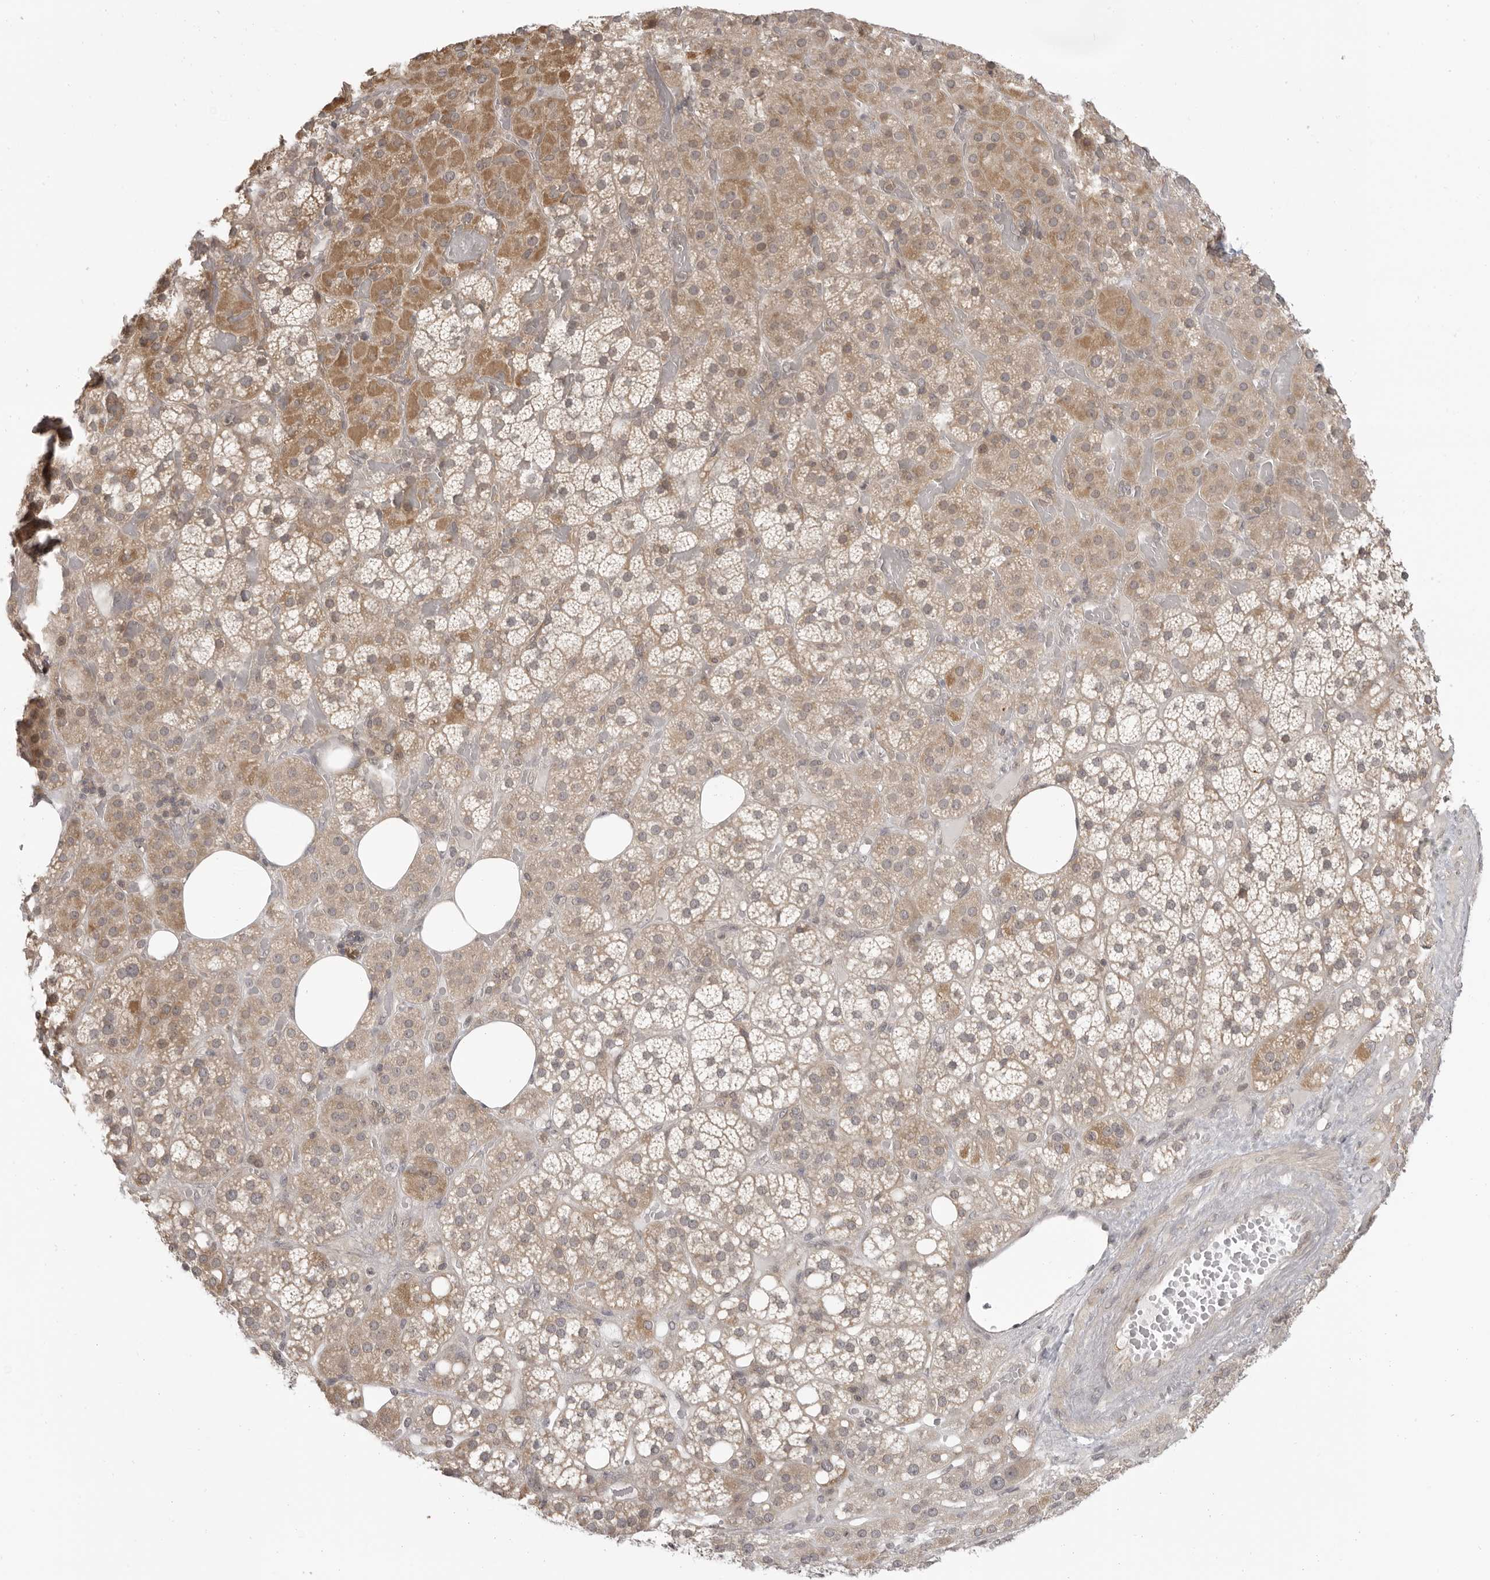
{"staining": {"intensity": "moderate", "quantity": ">75%", "location": "cytoplasmic/membranous"}, "tissue": "adrenal gland", "cell_type": "Glandular cells", "image_type": "normal", "snomed": [{"axis": "morphology", "description": "Normal tissue, NOS"}, {"axis": "topography", "description": "Adrenal gland"}], "caption": "Human adrenal gland stained for a protein (brown) exhibits moderate cytoplasmic/membranous positive positivity in about >75% of glandular cells.", "gene": "PRRC2A", "patient": {"sex": "female", "age": 59}}